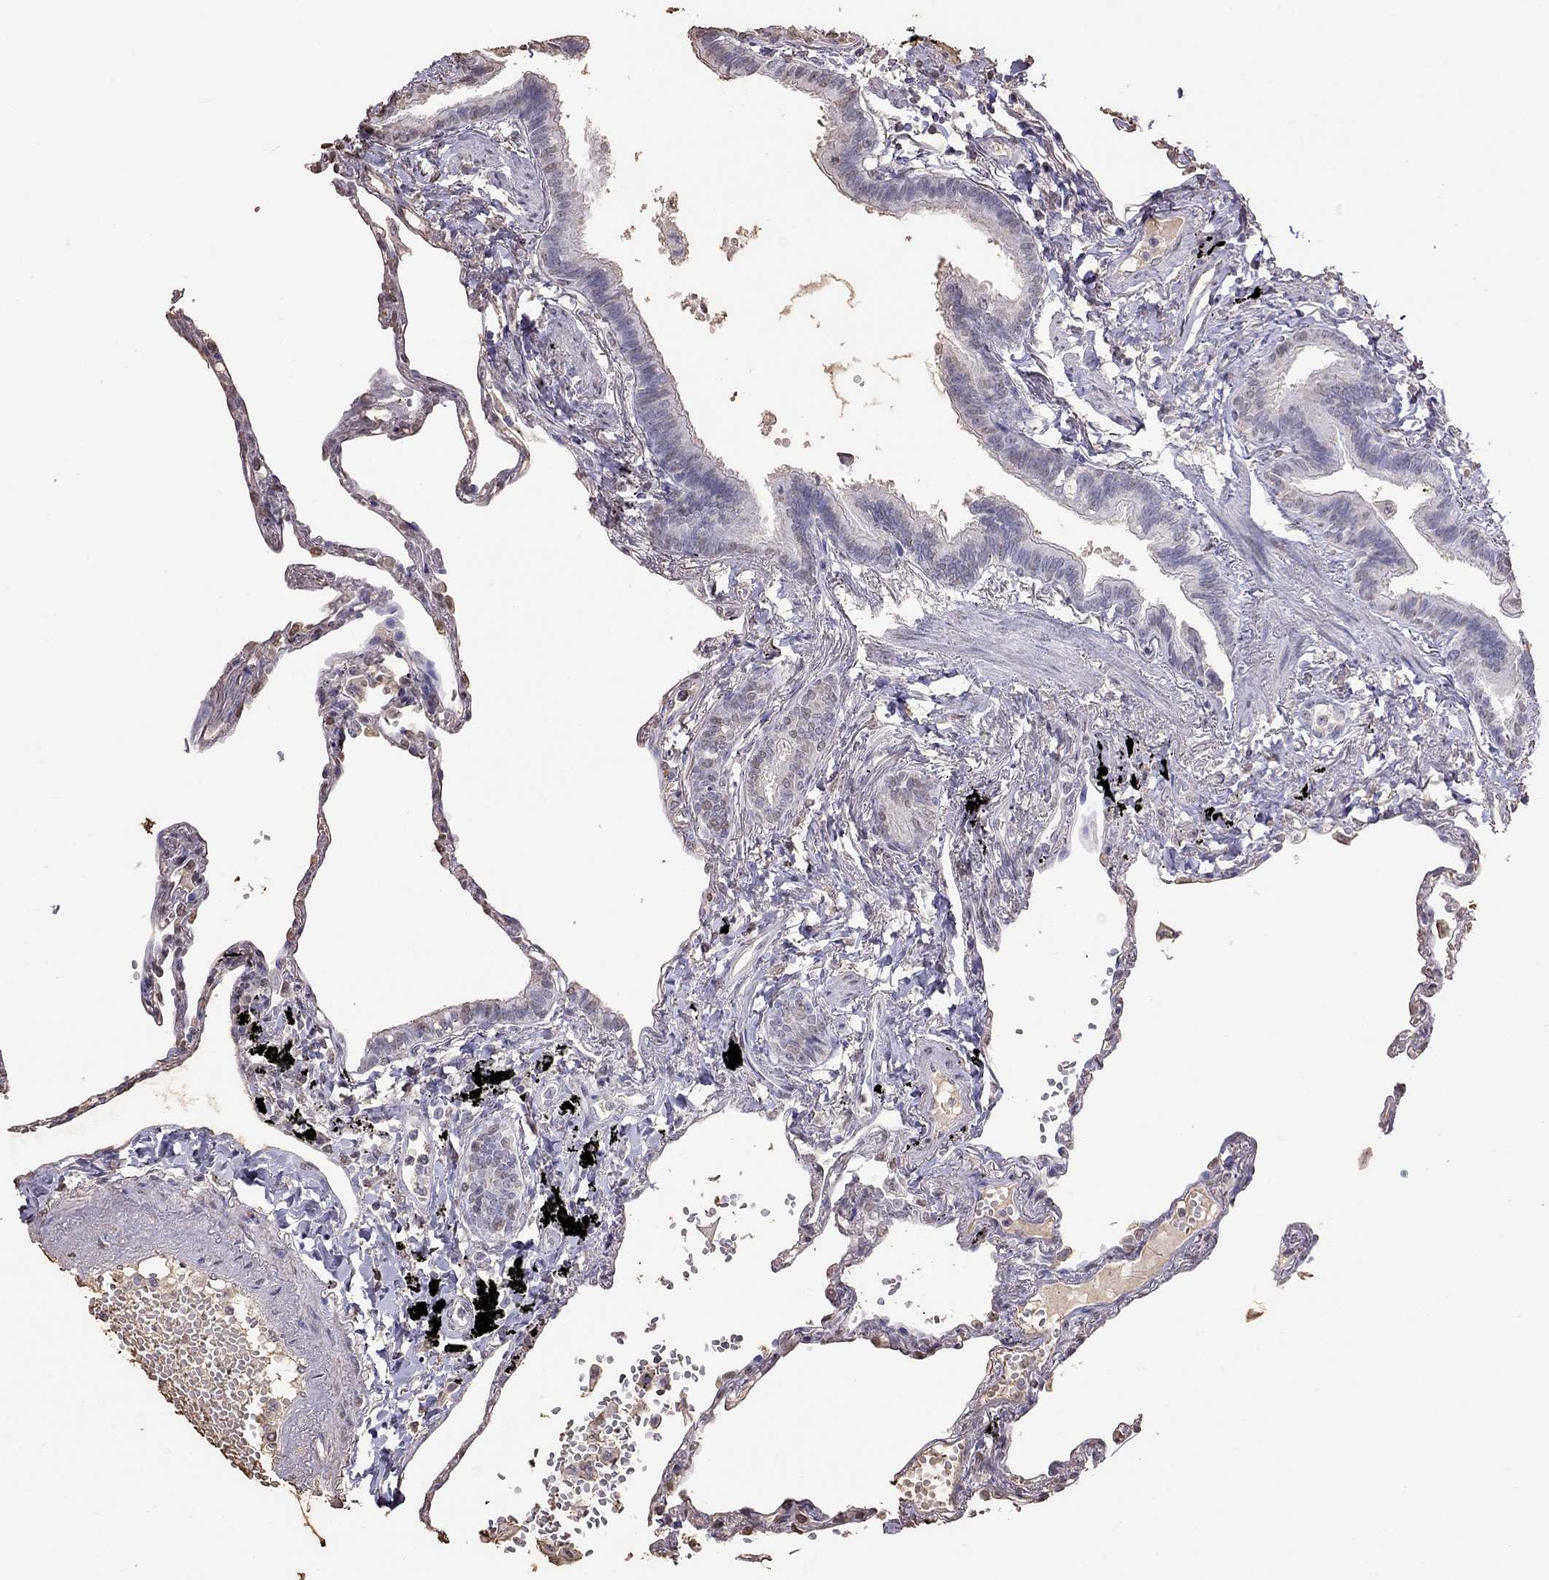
{"staining": {"intensity": "negative", "quantity": "none", "location": "none"}, "tissue": "lung", "cell_type": "Alveolar cells", "image_type": "normal", "snomed": [{"axis": "morphology", "description": "Normal tissue, NOS"}, {"axis": "topography", "description": "Lung"}], "caption": "This histopathology image is of benign lung stained with immunohistochemistry to label a protein in brown with the nuclei are counter-stained blue. There is no expression in alveolar cells.", "gene": "SUN3", "patient": {"sex": "male", "age": 78}}